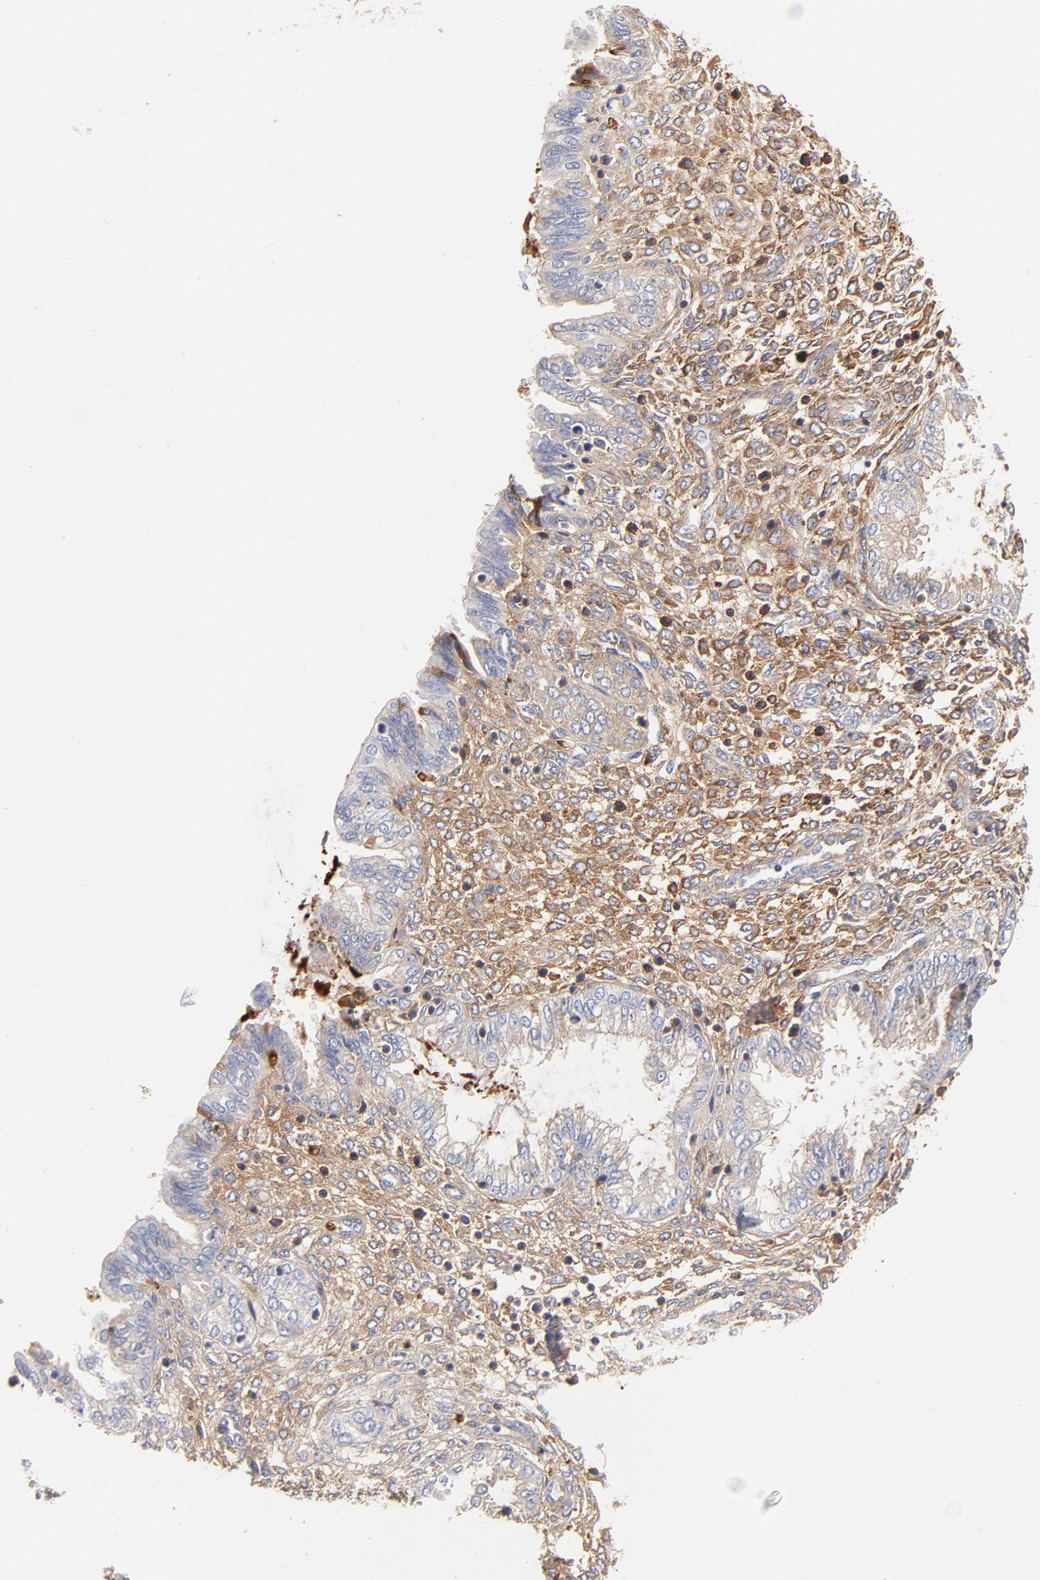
{"staining": {"intensity": "weak", "quantity": "25%-75%", "location": "cytoplasmic/membranous"}, "tissue": "endometrium", "cell_type": "Cells in endometrial stroma", "image_type": "normal", "snomed": [{"axis": "morphology", "description": "Normal tissue, NOS"}, {"axis": "topography", "description": "Endometrium"}], "caption": "Cells in endometrial stroma reveal low levels of weak cytoplasmic/membranous staining in approximately 25%-75% of cells in normal endometrium.", "gene": "C3", "patient": {"sex": "female", "age": 33}}